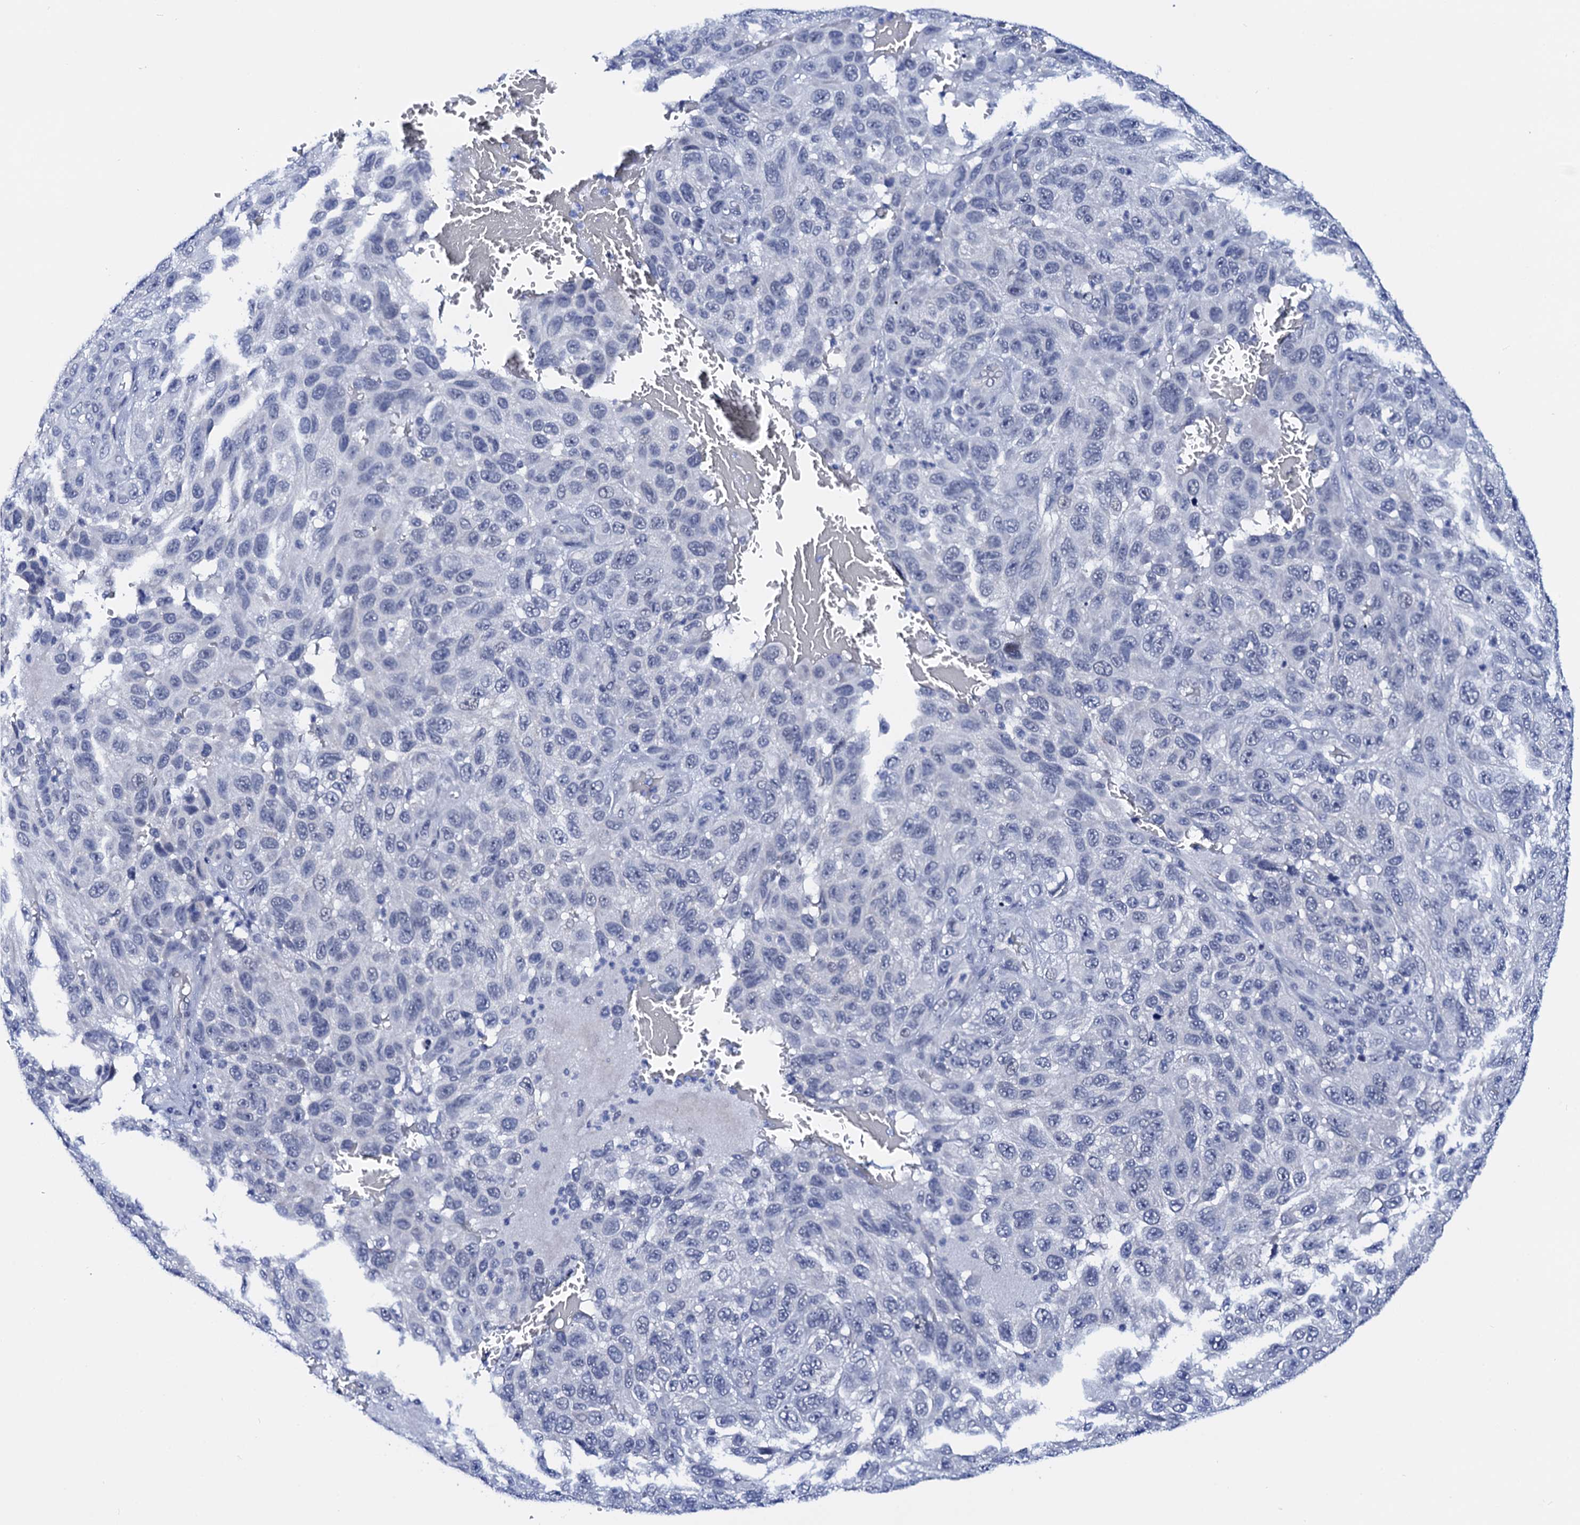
{"staining": {"intensity": "negative", "quantity": "none", "location": "none"}, "tissue": "melanoma", "cell_type": "Tumor cells", "image_type": "cancer", "snomed": [{"axis": "morphology", "description": "Normal tissue, NOS"}, {"axis": "morphology", "description": "Malignant melanoma, NOS"}, {"axis": "topography", "description": "Skin"}], "caption": "A high-resolution histopathology image shows immunohistochemistry (IHC) staining of melanoma, which reveals no significant staining in tumor cells. (DAB immunohistochemistry (IHC) with hematoxylin counter stain).", "gene": "C16orf87", "patient": {"sex": "female", "age": 96}}